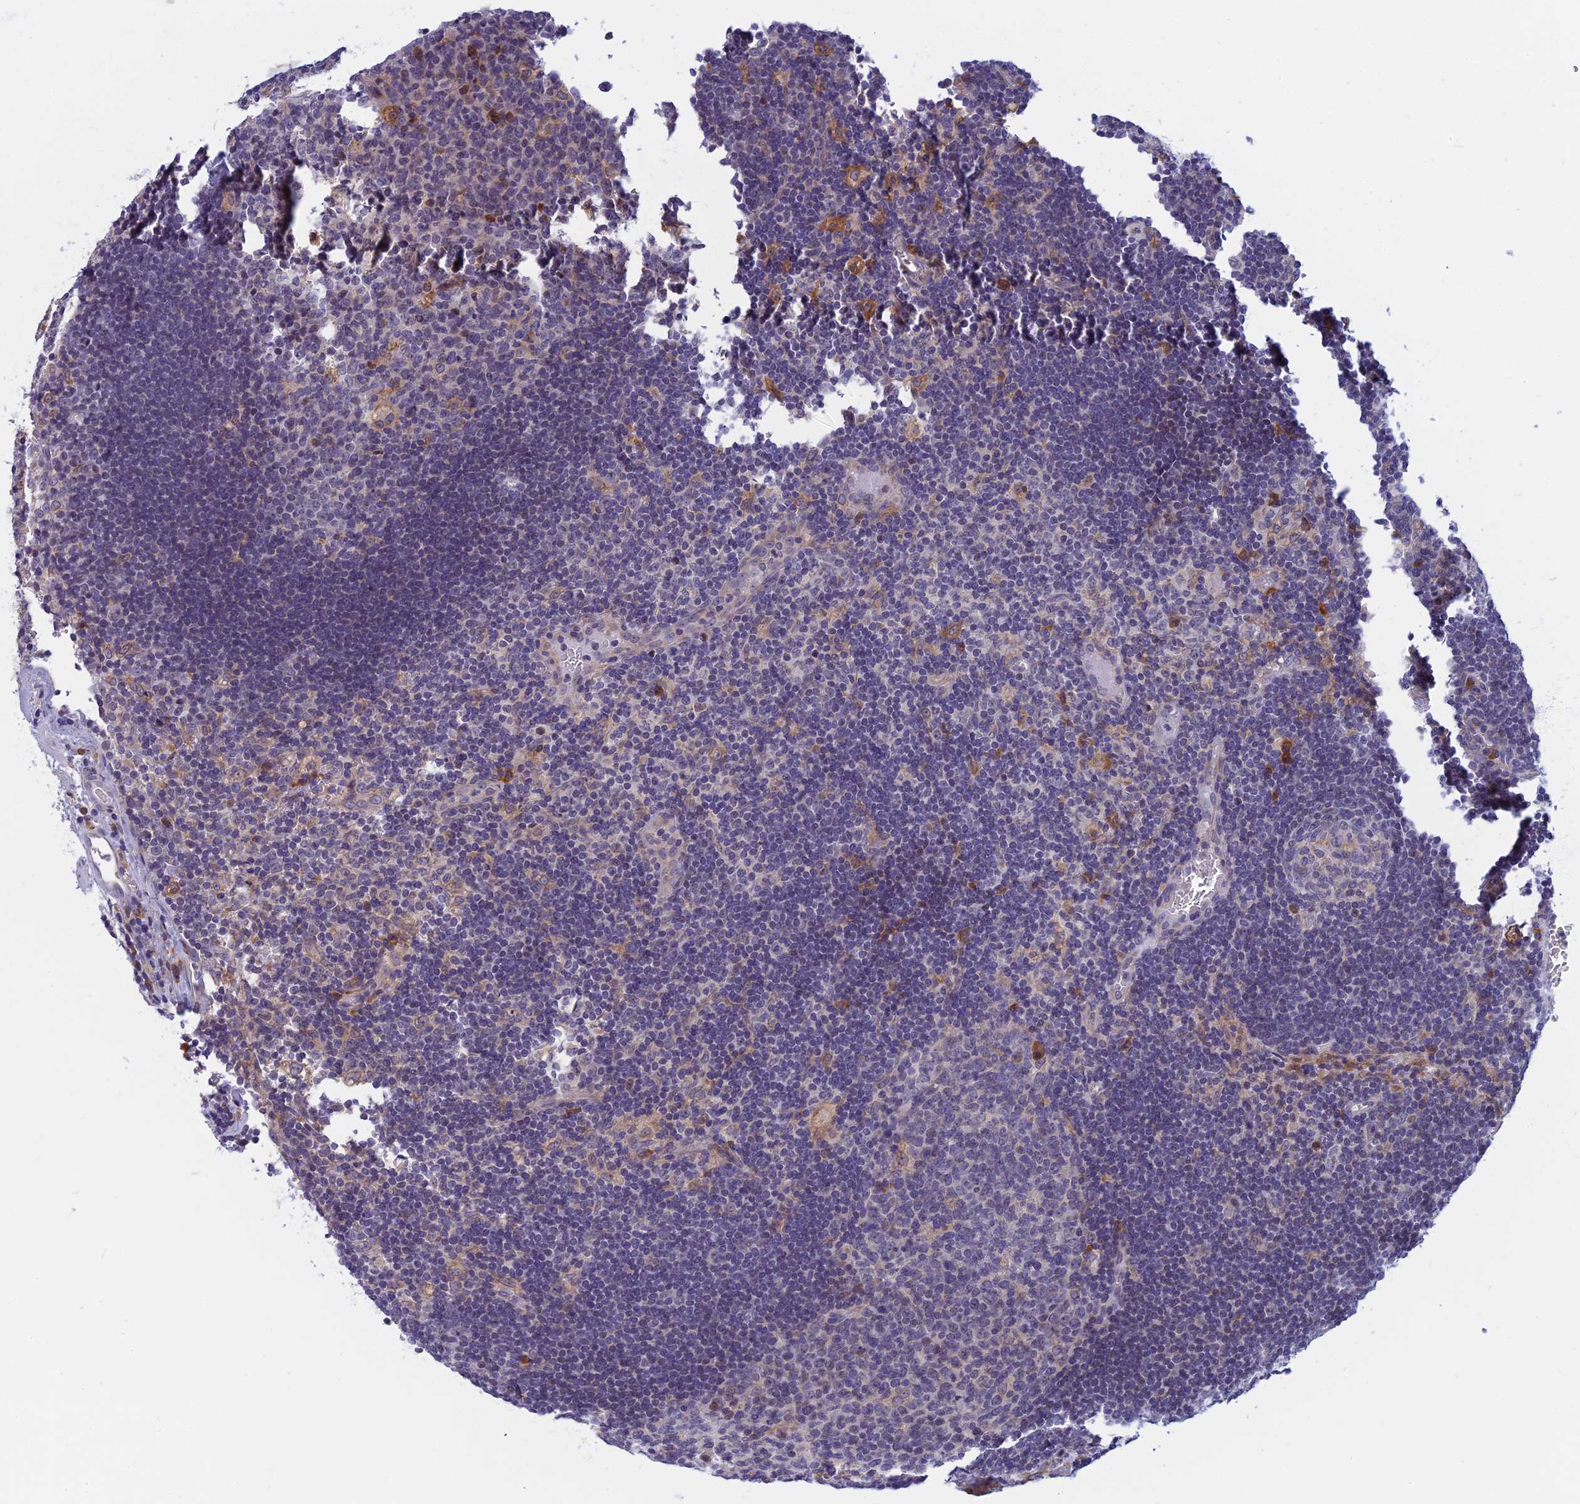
{"staining": {"intensity": "negative", "quantity": "none", "location": "none"}, "tissue": "lymph node", "cell_type": "Germinal center cells", "image_type": "normal", "snomed": [{"axis": "morphology", "description": "Normal tissue, NOS"}, {"axis": "topography", "description": "Lymph node"}], "caption": "This is an immunohistochemistry (IHC) histopathology image of normal lymph node. There is no staining in germinal center cells.", "gene": "DDX51", "patient": {"sex": "female", "age": 73}}